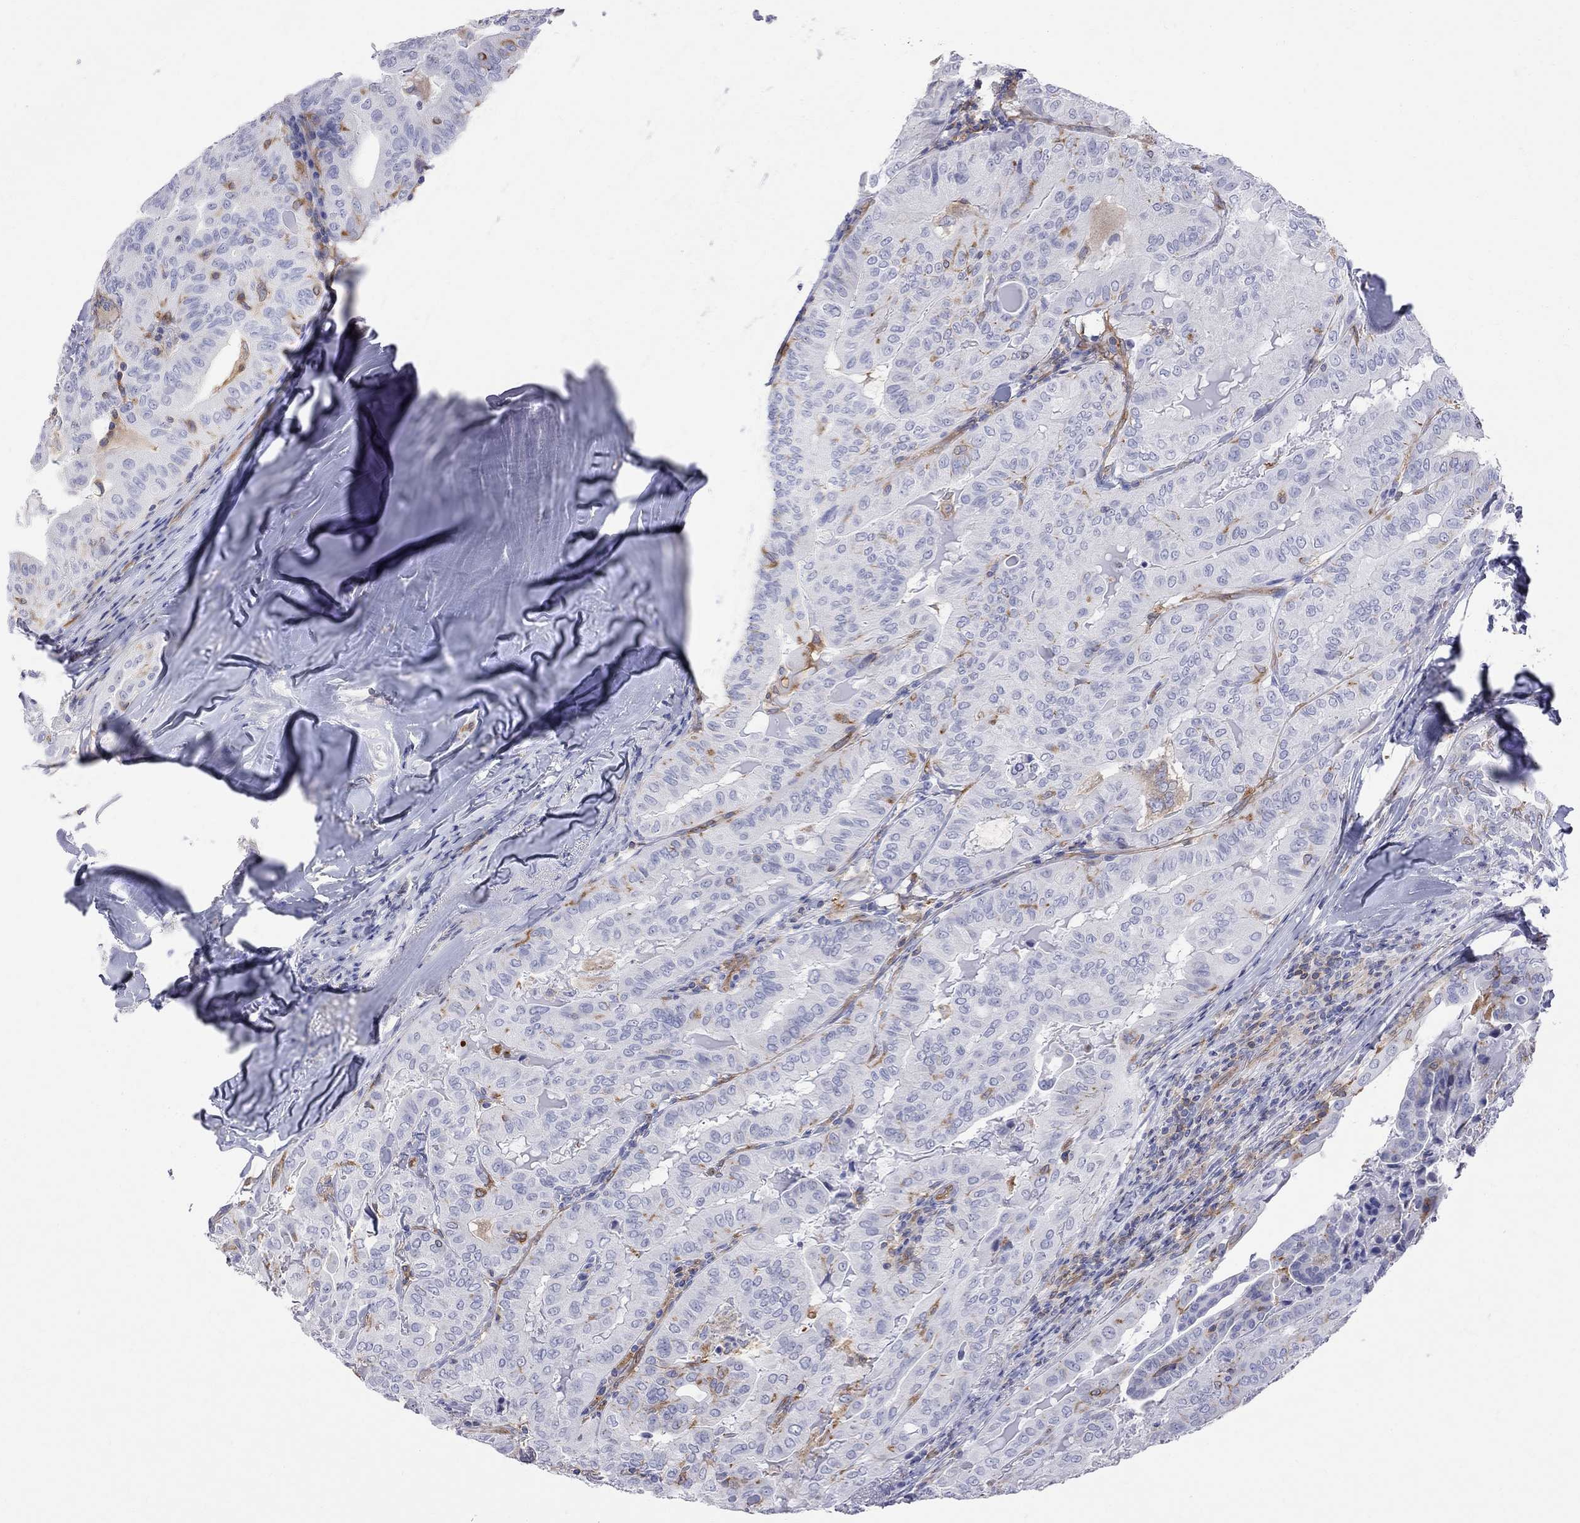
{"staining": {"intensity": "negative", "quantity": "none", "location": "none"}, "tissue": "thyroid cancer", "cell_type": "Tumor cells", "image_type": "cancer", "snomed": [{"axis": "morphology", "description": "Papillary adenocarcinoma, NOS"}, {"axis": "topography", "description": "Thyroid gland"}], "caption": "A histopathology image of human thyroid papillary adenocarcinoma is negative for staining in tumor cells.", "gene": "ABI3", "patient": {"sex": "female", "age": 68}}